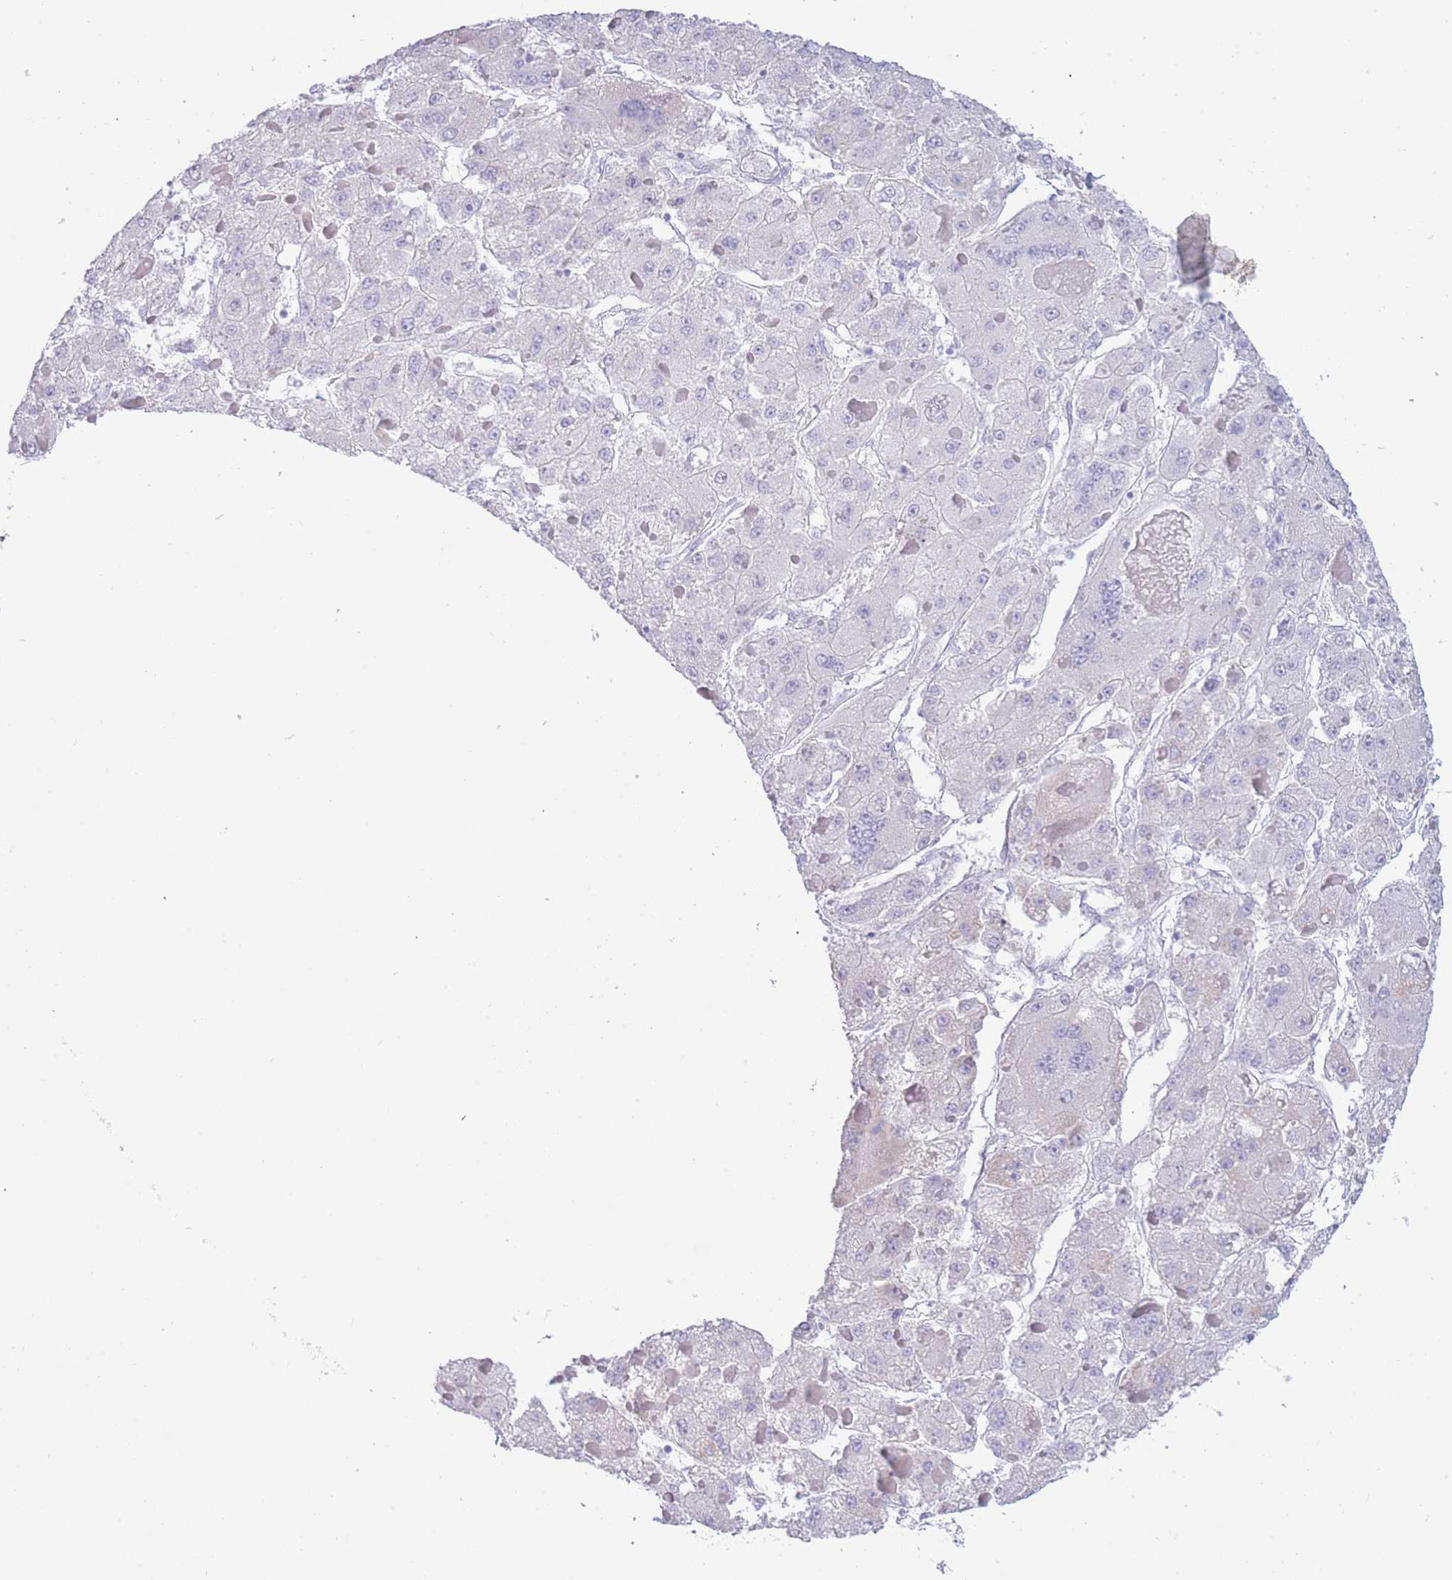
{"staining": {"intensity": "negative", "quantity": "none", "location": "none"}, "tissue": "liver cancer", "cell_type": "Tumor cells", "image_type": "cancer", "snomed": [{"axis": "morphology", "description": "Carcinoma, Hepatocellular, NOS"}, {"axis": "topography", "description": "Liver"}], "caption": "An image of human liver hepatocellular carcinoma is negative for staining in tumor cells. Brightfield microscopy of immunohistochemistry (IHC) stained with DAB (brown) and hematoxylin (blue), captured at high magnification.", "gene": "ACR", "patient": {"sex": "female", "age": 73}}